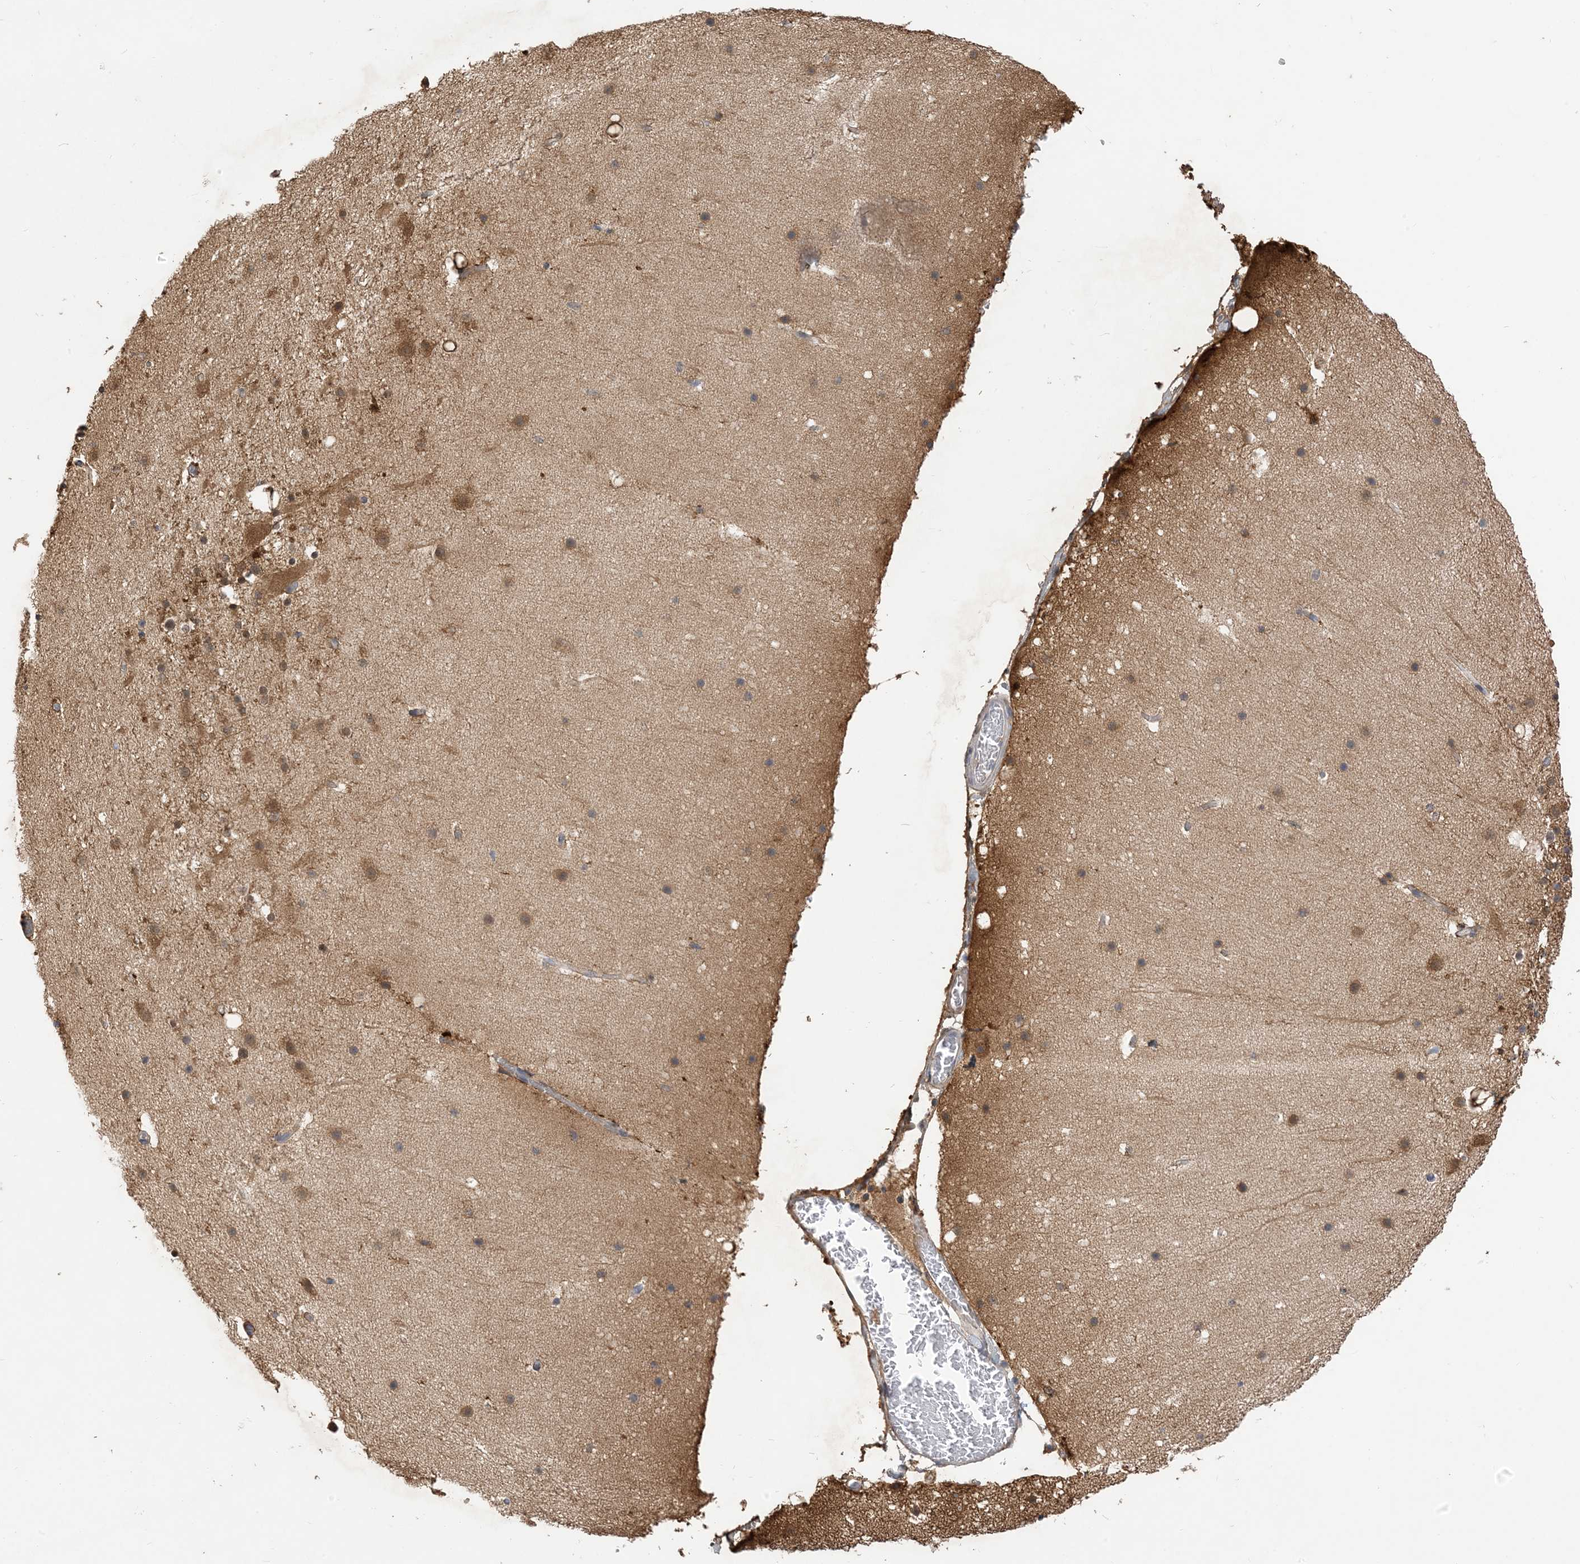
{"staining": {"intensity": "moderate", "quantity": "25%-75%", "location": "cytoplasmic/membranous"}, "tissue": "cerebellum", "cell_type": "Cells in granular layer", "image_type": "normal", "snomed": [{"axis": "morphology", "description": "Normal tissue, NOS"}, {"axis": "topography", "description": "Cerebellum"}], "caption": "Cerebellum stained with IHC displays moderate cytoplasmic/membranous staining in about 25%-75% of cells in granular layer.", "gene": "ZC3H12A", "patient": {"sex": "male", "age": 57}}